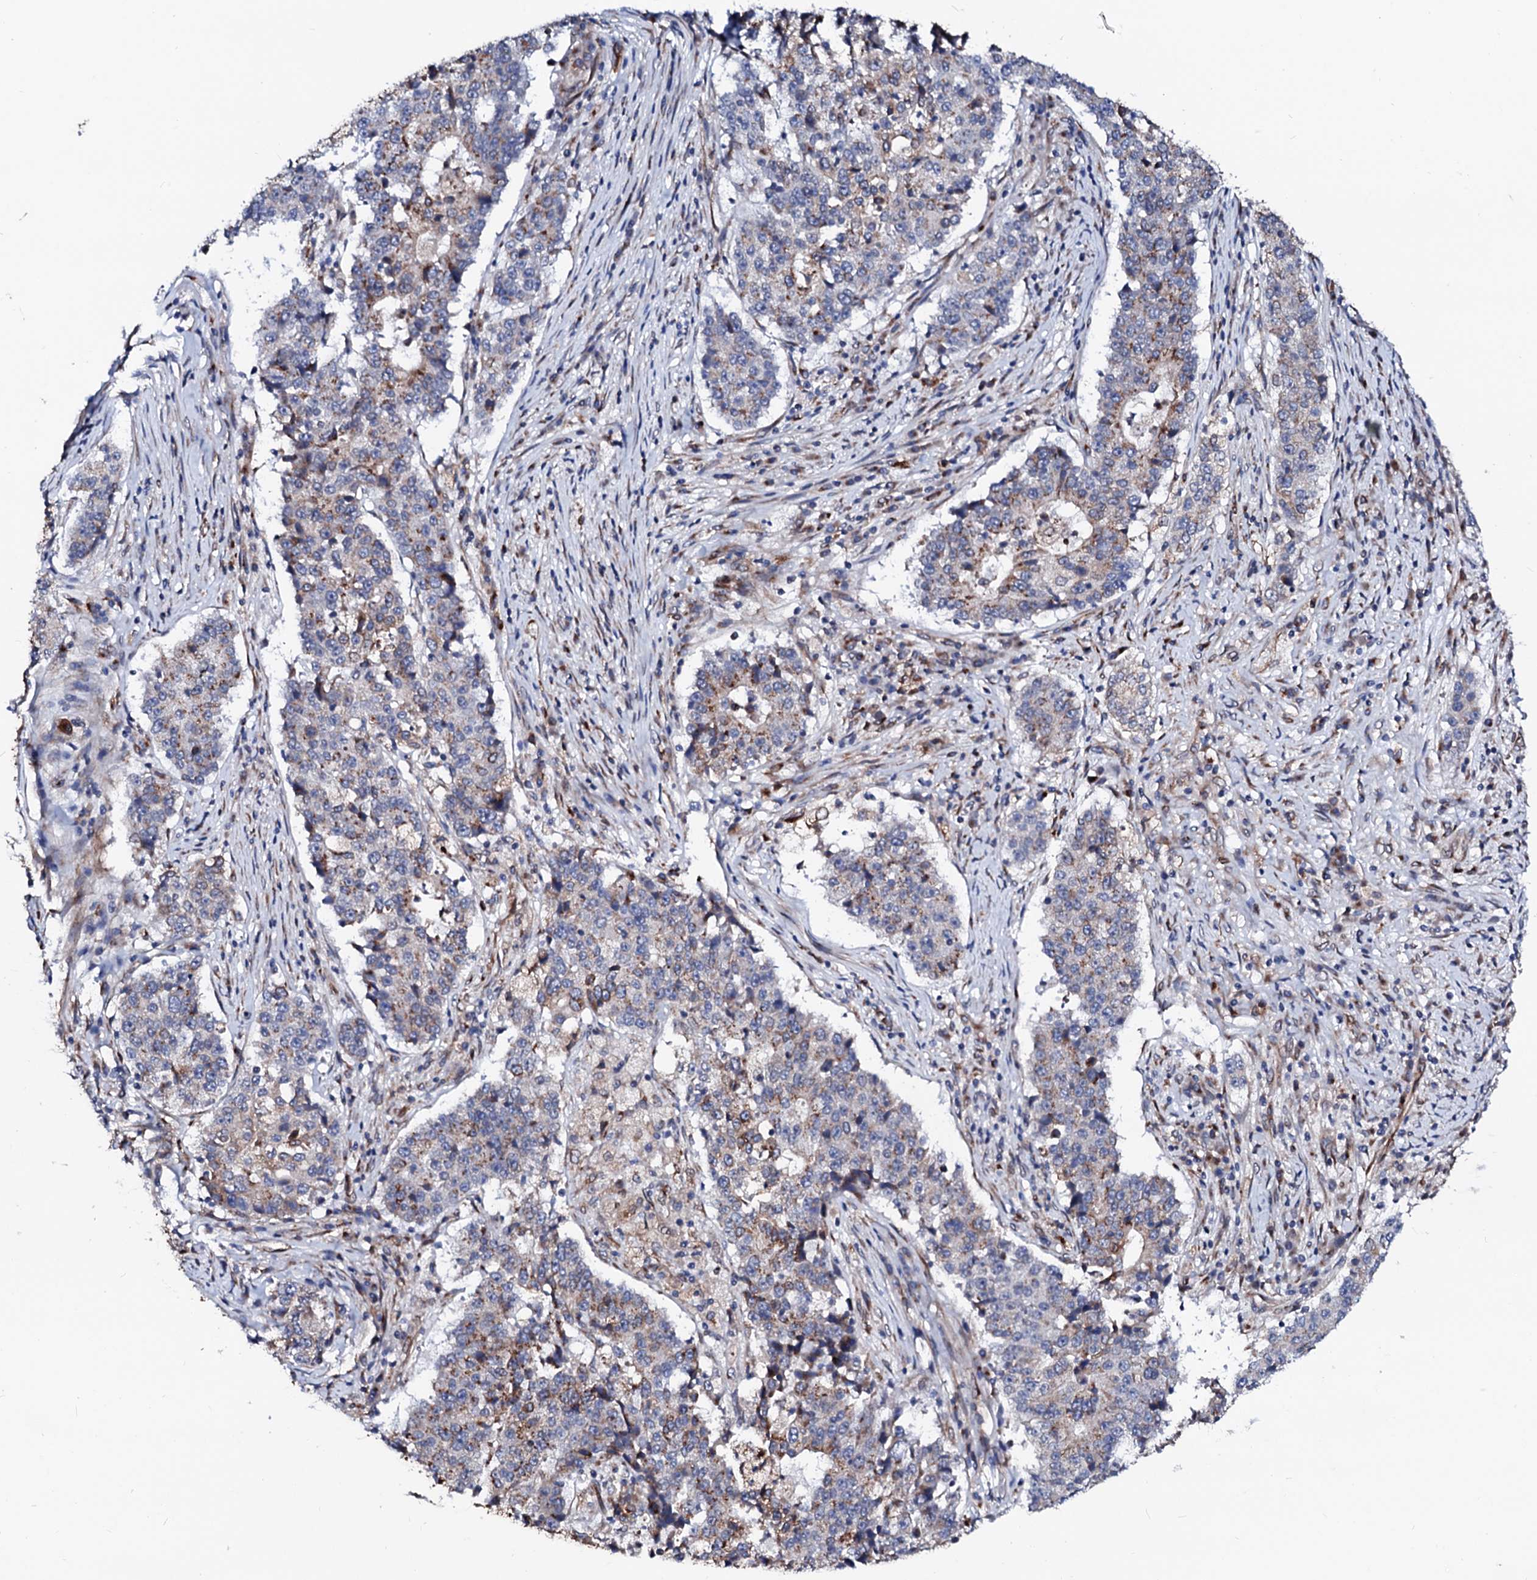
{"staining": {"intensity": "weak", "quantity": "25%-75%", "location": "cytoplasmic/membranous"}, "tissue": "stomach cancer", "cell_type": "Tumor cells", "image_type": "cancer", "snomed": [{"axis": "morphology", "description": "Adenocarcinoma, NOS"}, {"axis": "topography", "description": "Stomach"}], "caption": "Brown immunohistochemical staining in human stomach adenocarcinoma reveals weak cytoplasmic/membranous positivity in approximately 25%-75% of tumor cells. Using DAB (3,3'-diaminobenzidine) (brown) and hematoxylin (blue) stains, captured at high magnification using brightfield microscopy.", "gene": "TMCO3", "patient": {"sex": "male", "age": 59}}